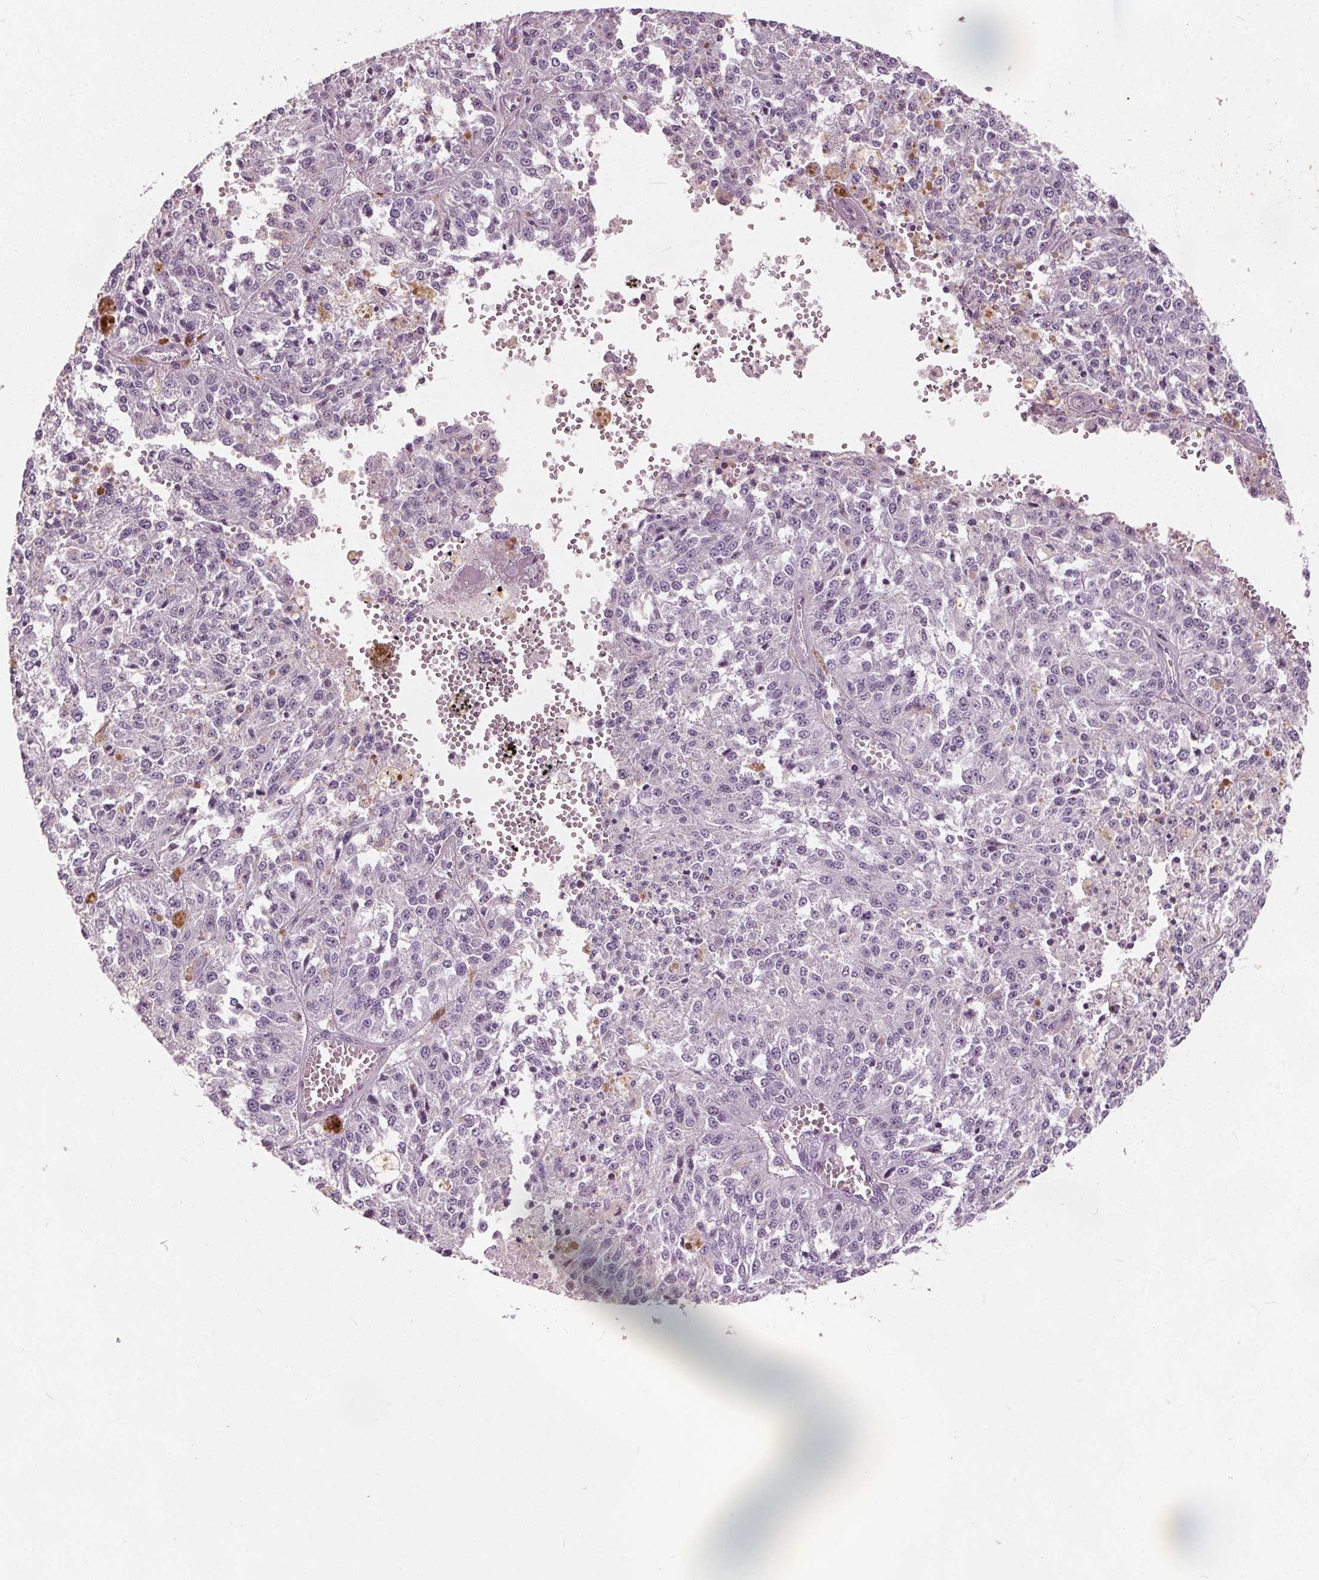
{"staining": {"intensity": "negative", "quantity": "none", "location": "none"}, "tissue": "melanoma", "cell_type": "Tumor cells", "image_type": "cancer", "snomed": [{"axis": "morphology", "description": "Malignant melanoma, Metastatic site"}, {"axis": "topography", "description": "Lymph node"}], "caption": "IHC micrograph of neoplastic tissue: melanoma stained with DAB (3,3'-diaminobenzidine) reveals no significant protein staining in tumor cells. The staining was performed using DAB (3,3'-diaminobenzidine) to visualize the protein expression in brown, while the nuclei were stained in blue with hematoxylin (Magnification: 20x).", "gene": "TKFC", "patient": {"sex": "female", "age": 64}}